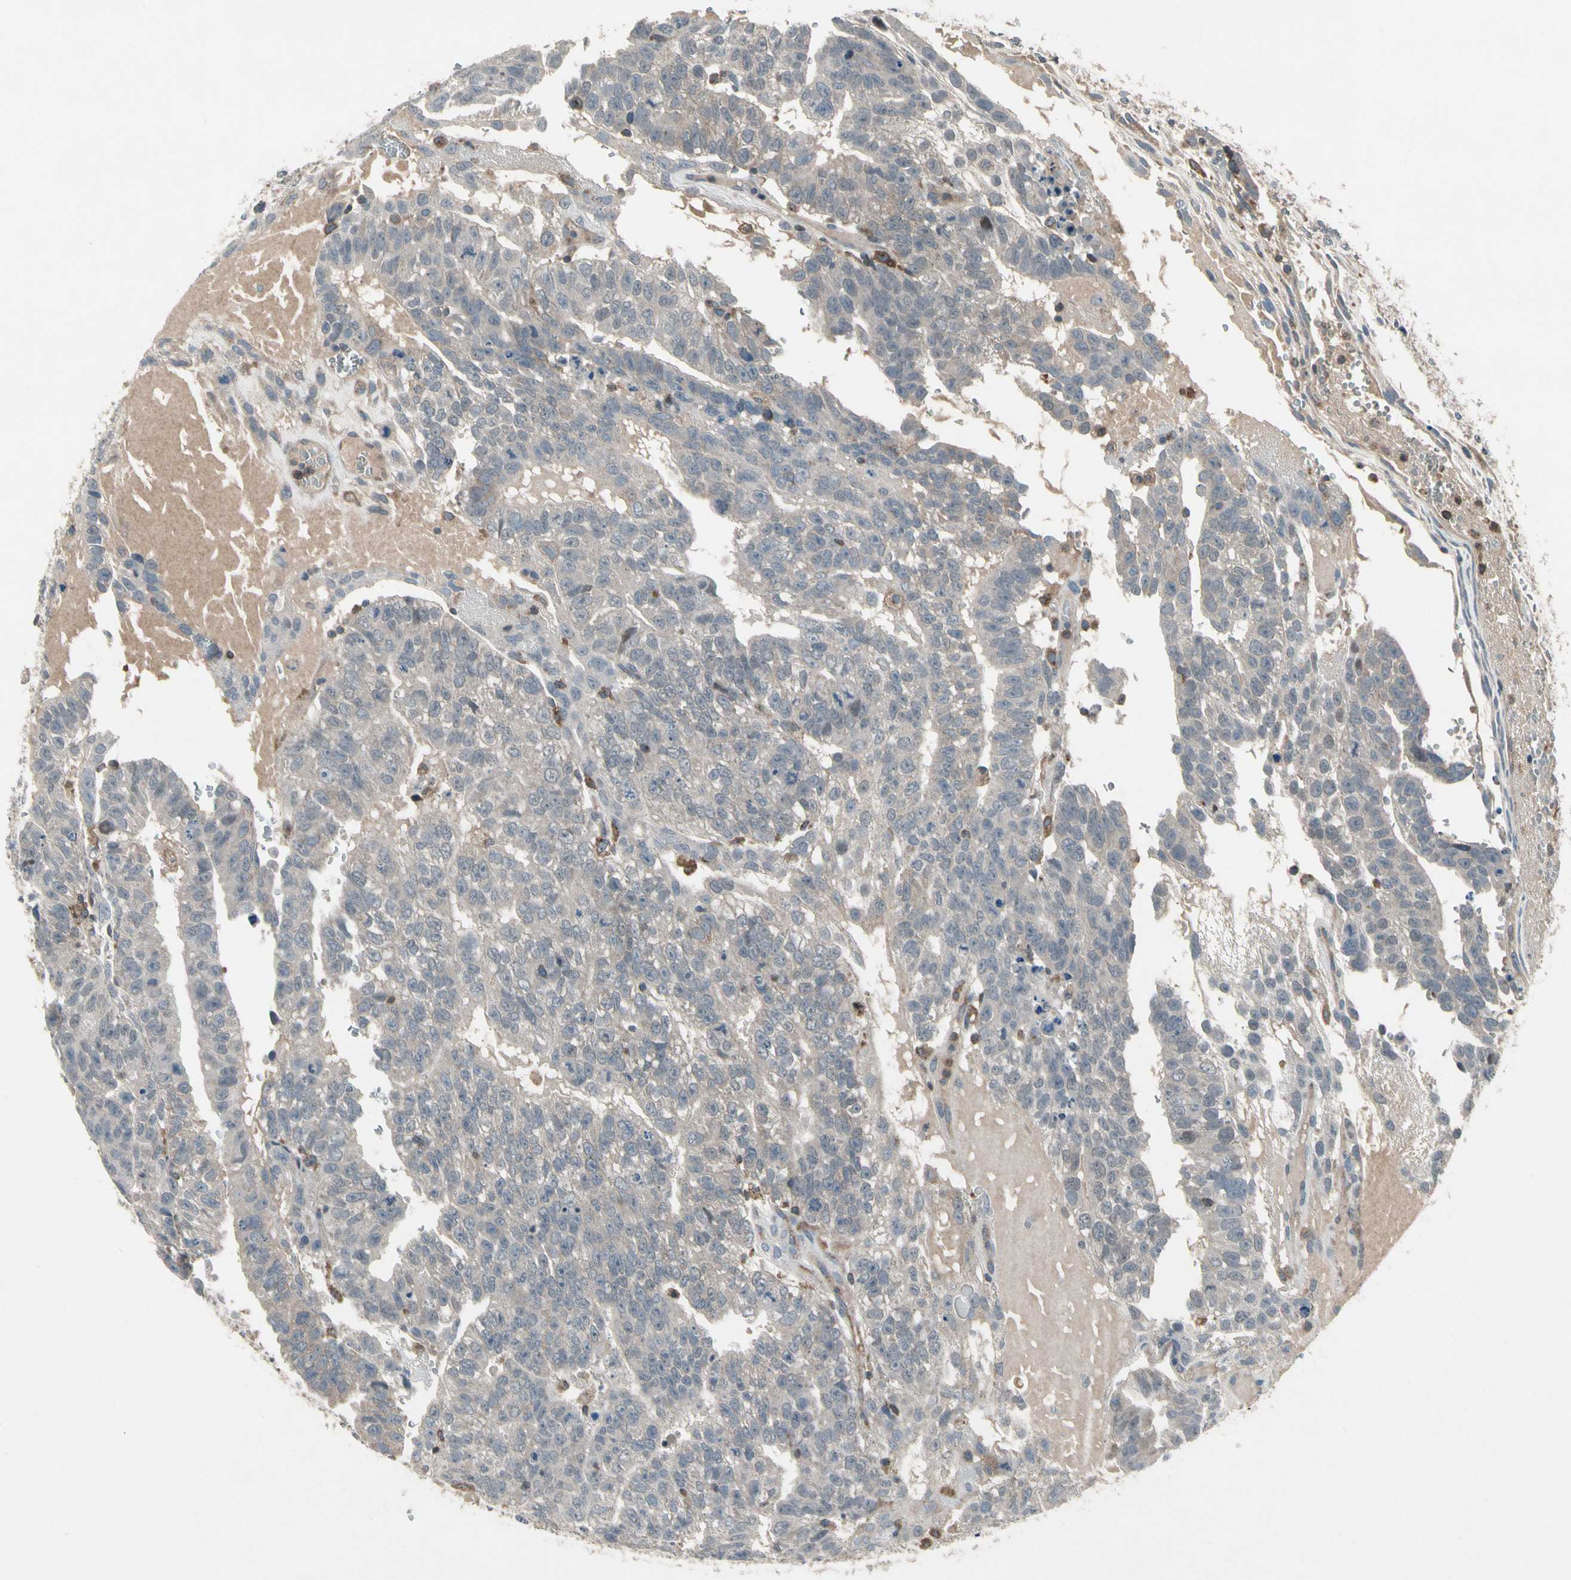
{"staining": {"intensity": "weak", "quantity": "<25%", "location": "cytoplasmic/membranous"}, "tissue": "testis cancer", "cell_type": "Tumor cells", "image_type": "cancer", "snomed": [{"axis": "morphology", "description": "Seminoma, NOS"}, {"axis": "morphology", "description": "Carcinoma, Embryonal, NOS"}, {"axis": "topography", "description": "Testis"}], "caption": "Photomicrograph shows no significant protein staining in tumor cells of embryonal carcinoma (testis).", "gene": "NMI", "patient": {"sex": "male", "age": 52}}